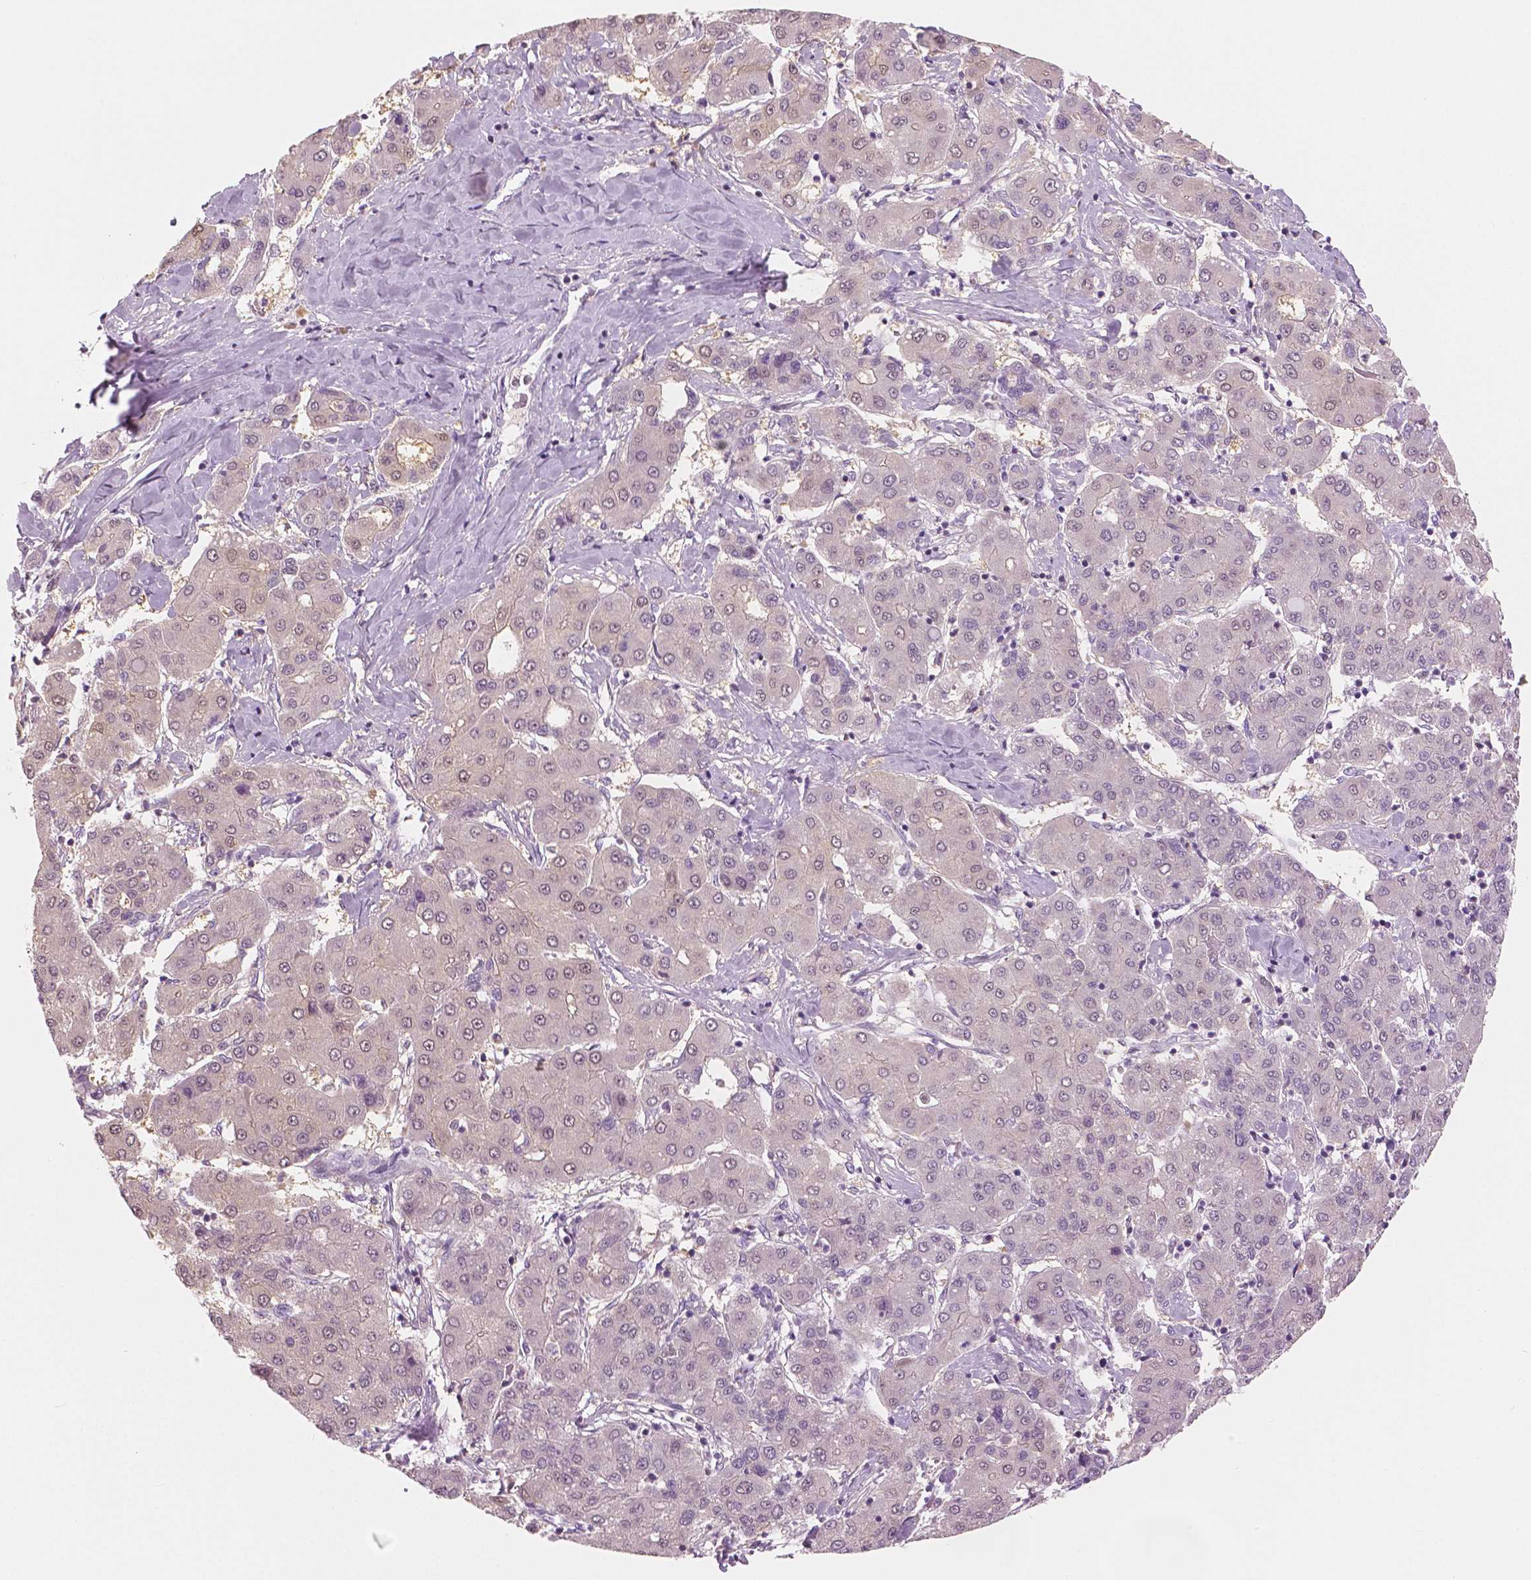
{"staining": {"intensity": "negative", "quantity": "none", "location": "none"}, "tissue": "liver cancer", "cell_type": "Tumor cells", "image_type": "cancer", "snomed": [{"axis": "morphology", "description": "Carcinoma, Hepatocellular, NOS"}, {"axis": "topography", "description": "Liver"}], "caption": "An image of human liver cancer is negative for staining in tumor cells.", "gene": "GALM", "patient": {"sex": "male", "age": 65}}